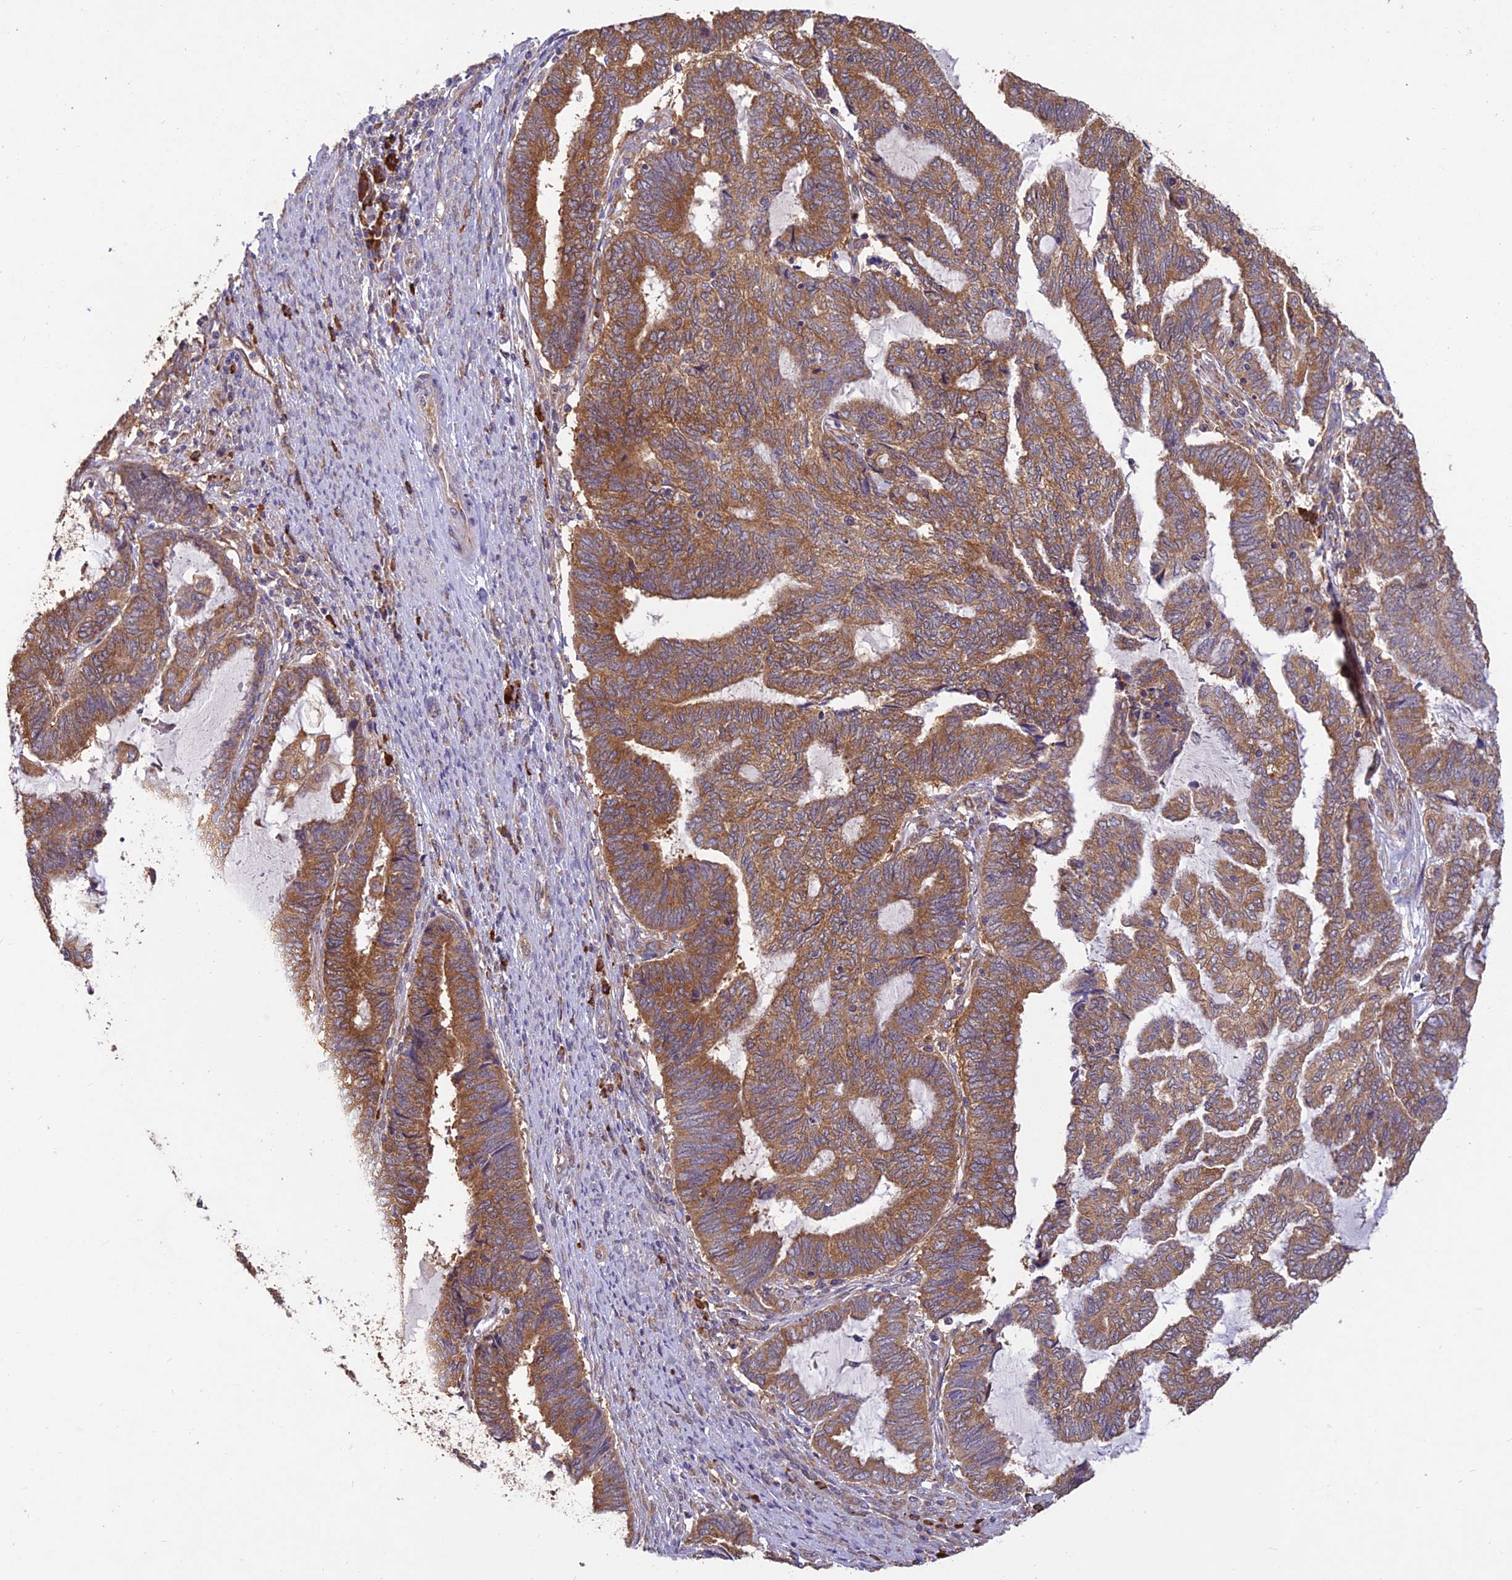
{"staining": {"intensity": "moderate", "quantity": ">75%", "location": "cytoplasmic/membranous"}, "tissue": "endometrial cancer", "cell_type": "Tumor cells", "image_type": "cancer", "snomed": [{"axis": "morphology", "description": "Adenocarcinoma, NOS"}, {"axis": "topography", "description": "Uterus"}, {"axis": "topography", "description": "Endometrium"}], "caption": "IHC (DAB (3,3'-diaminobenzidine)) staining of endometrial cancer displays moderate cytoplasmic/membranous protein staining in approximately >75% of tumor cells.", "gene": "NXNL2", "patient": {"sex": "female", "age": 70}}